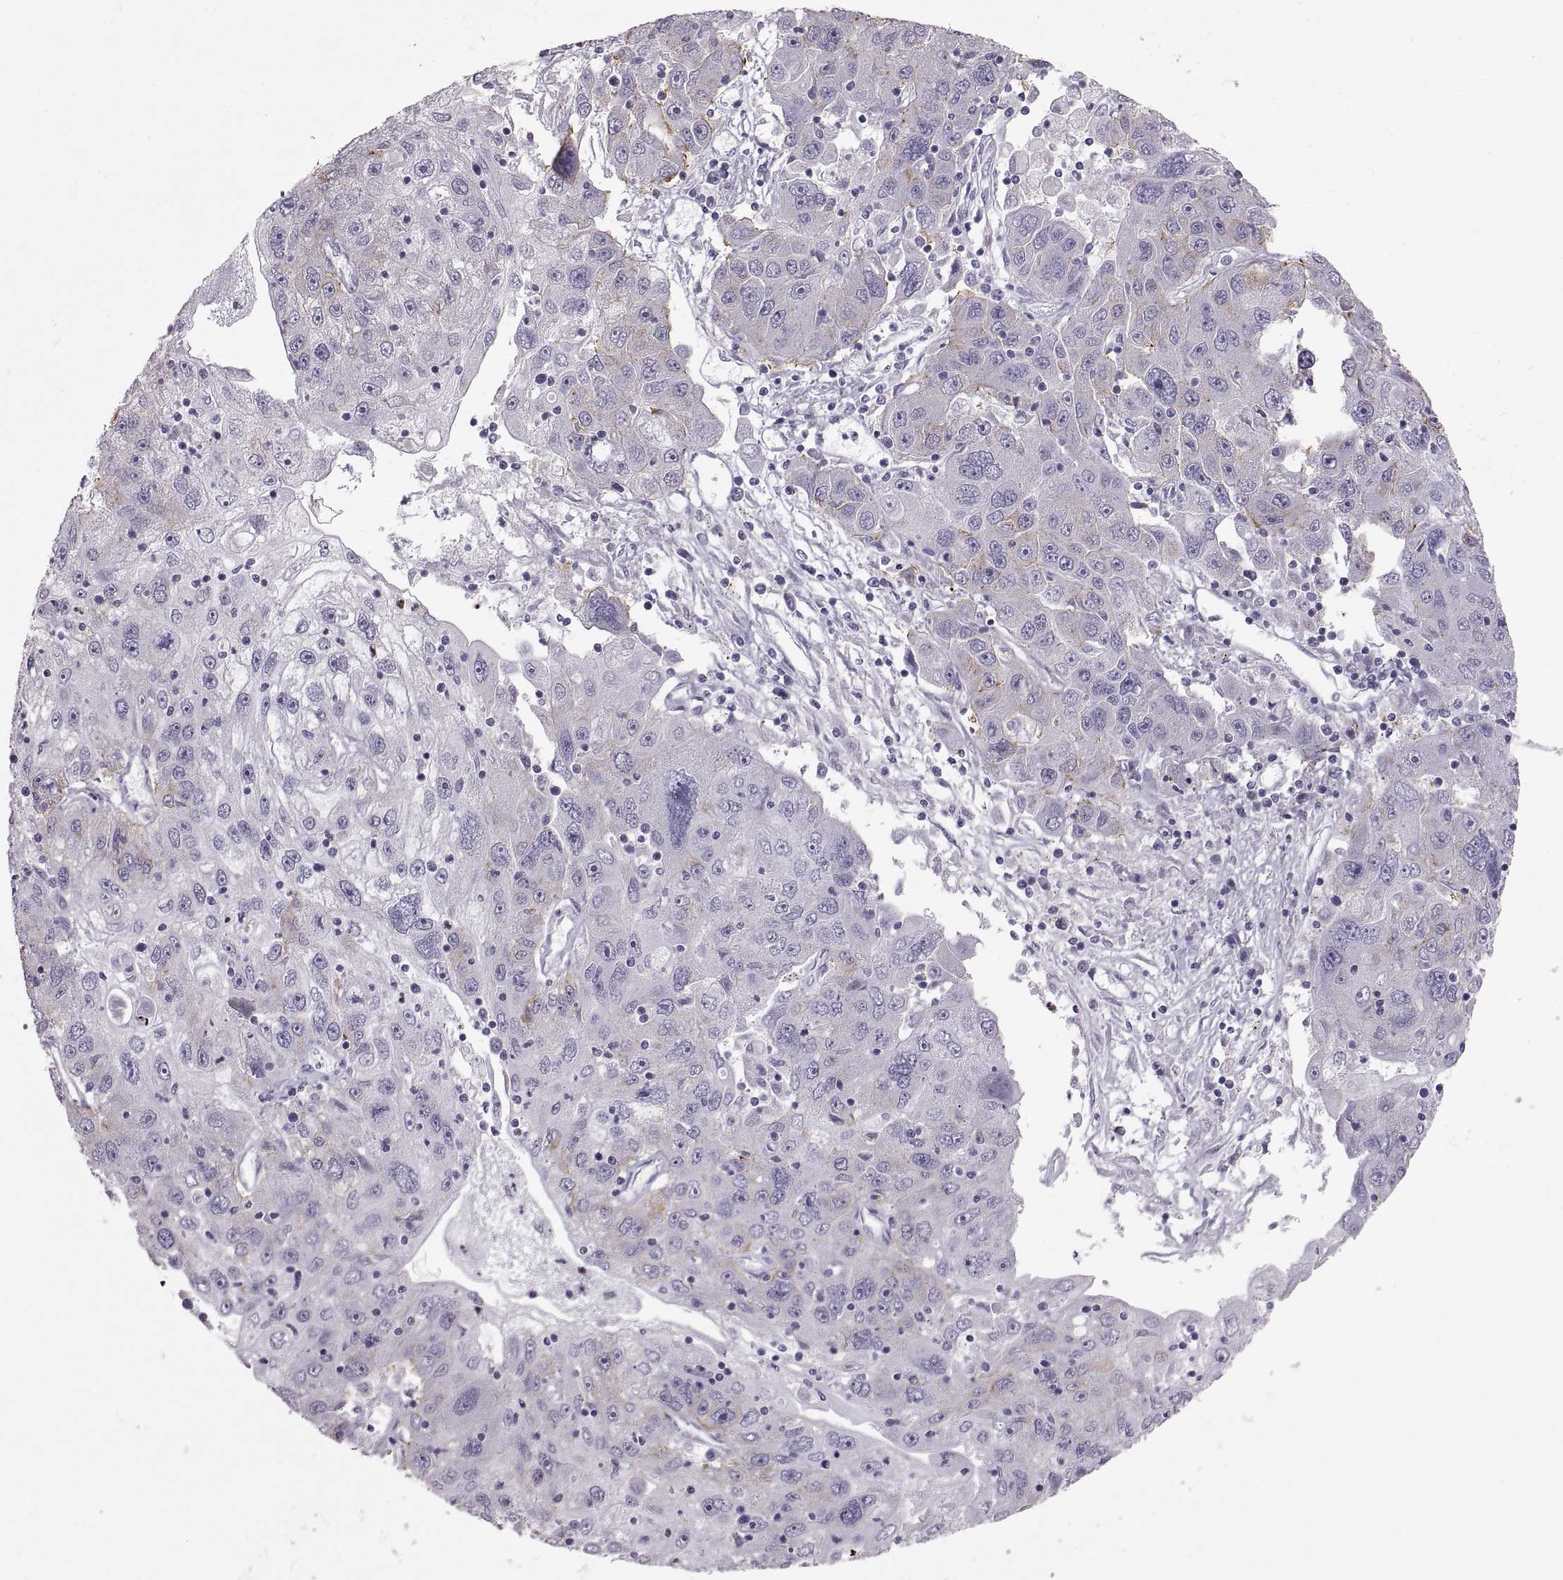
{"staining": {"intensity": "negative", "quantity": "none", "location": "none"}, "tissue": "stomach cancer", "cell_type": "Tumor cells", "image_type": "cancer", "snomed": [{"axis": "morphology", "description": "Adenocarcinoma, NOS"}, {"axis": "topography", "description": "Stomach"}], "caption": "Human adenocarcinoma (stomach) stained for a protein using immunohistochemistry (IHC) demonstrates no expression in tumor cells.", "gene": "SPACDR", "patient": {"sex": "male", "age": 56}}